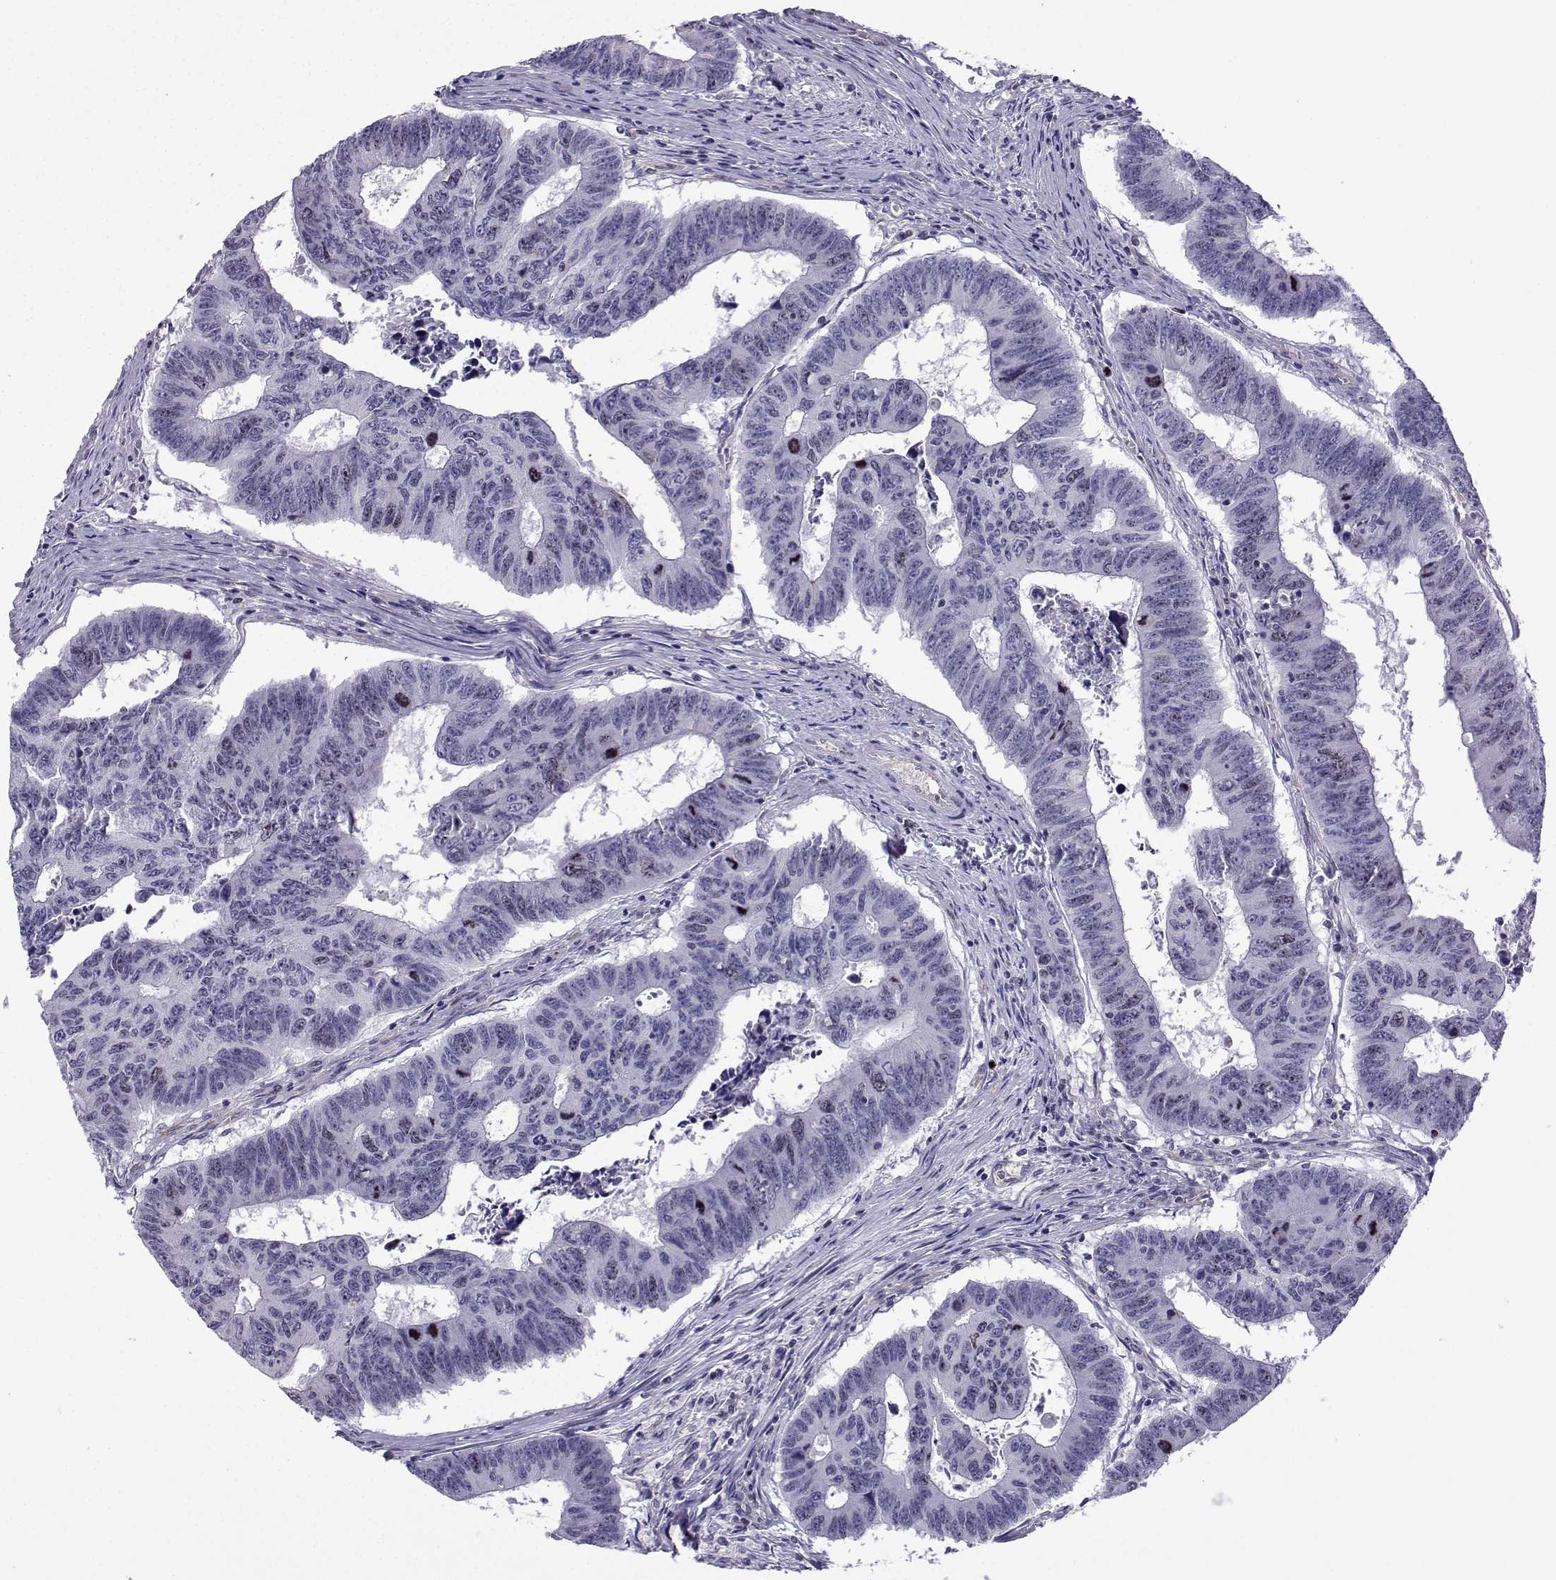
{"staining": {"intensity": "moderate", "quantity": "<25%", "location": "nuclear"}, "tissue": "colorectal cancer", "cell_type": "Tumor cells", "image_type": "cancer", "snomed": [{"axis": "morphology", "description": "Adenocarcinoma, NOS"}, {"axis": "topography", "description": "Appendix"}, {"axis": "topography", "description": "Colon"}, {"axis": "topography", "description": "Cecum"}, {"axis": "topography", "description": "Colon asc"}], "caption": "This micrograph exhibits colorectal adenocarcinoma stained with immunohistochemistry (IHC) to label a protein in brown. The nuclear of tumor cells show moderate positivity for the protein. Nuclei are counter-stained blue.", "gene": "INCENP", "patient": {"sex": "female", "age": 85}}